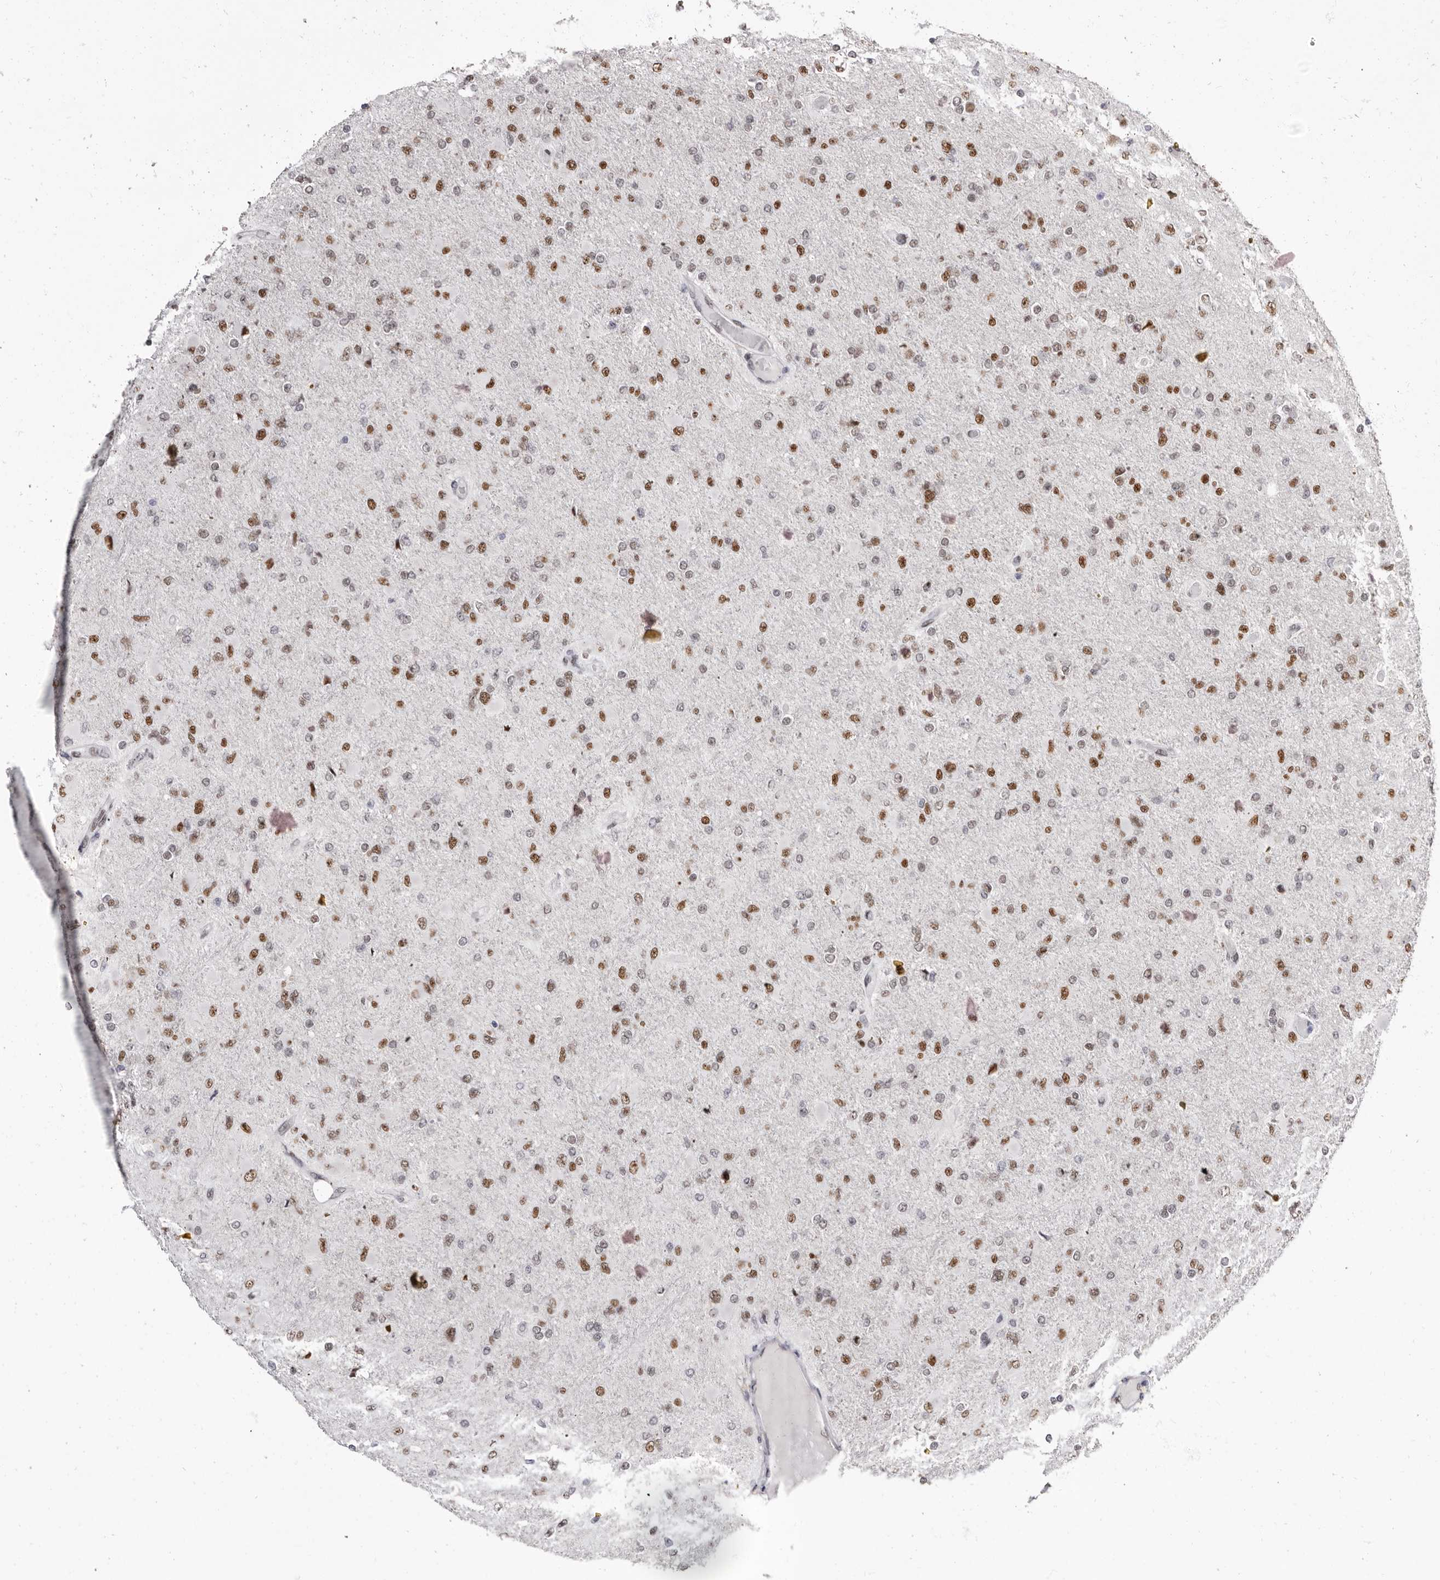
{"staining": {"intensity": "moderate", "quantity": "25%-75%", "location": "nuclear"}, "tissue": "glioma", "cell_type": "Tumor cells", "image_type": "cancer", "snomed": [{"axis": "morphology", "description": "Glioma, malignant, High grade"}, {"axis": "topography", "description": "Cerebral cortex"}], "caption": "IHC (DAB) staining of high-grade glioma (malignant) demonstrates moderate nuclear protein positivity in approximately 25%-75% of tumor cells.", "gene": "ZNF326", "patient": {"sex": "female", "age": 36}}